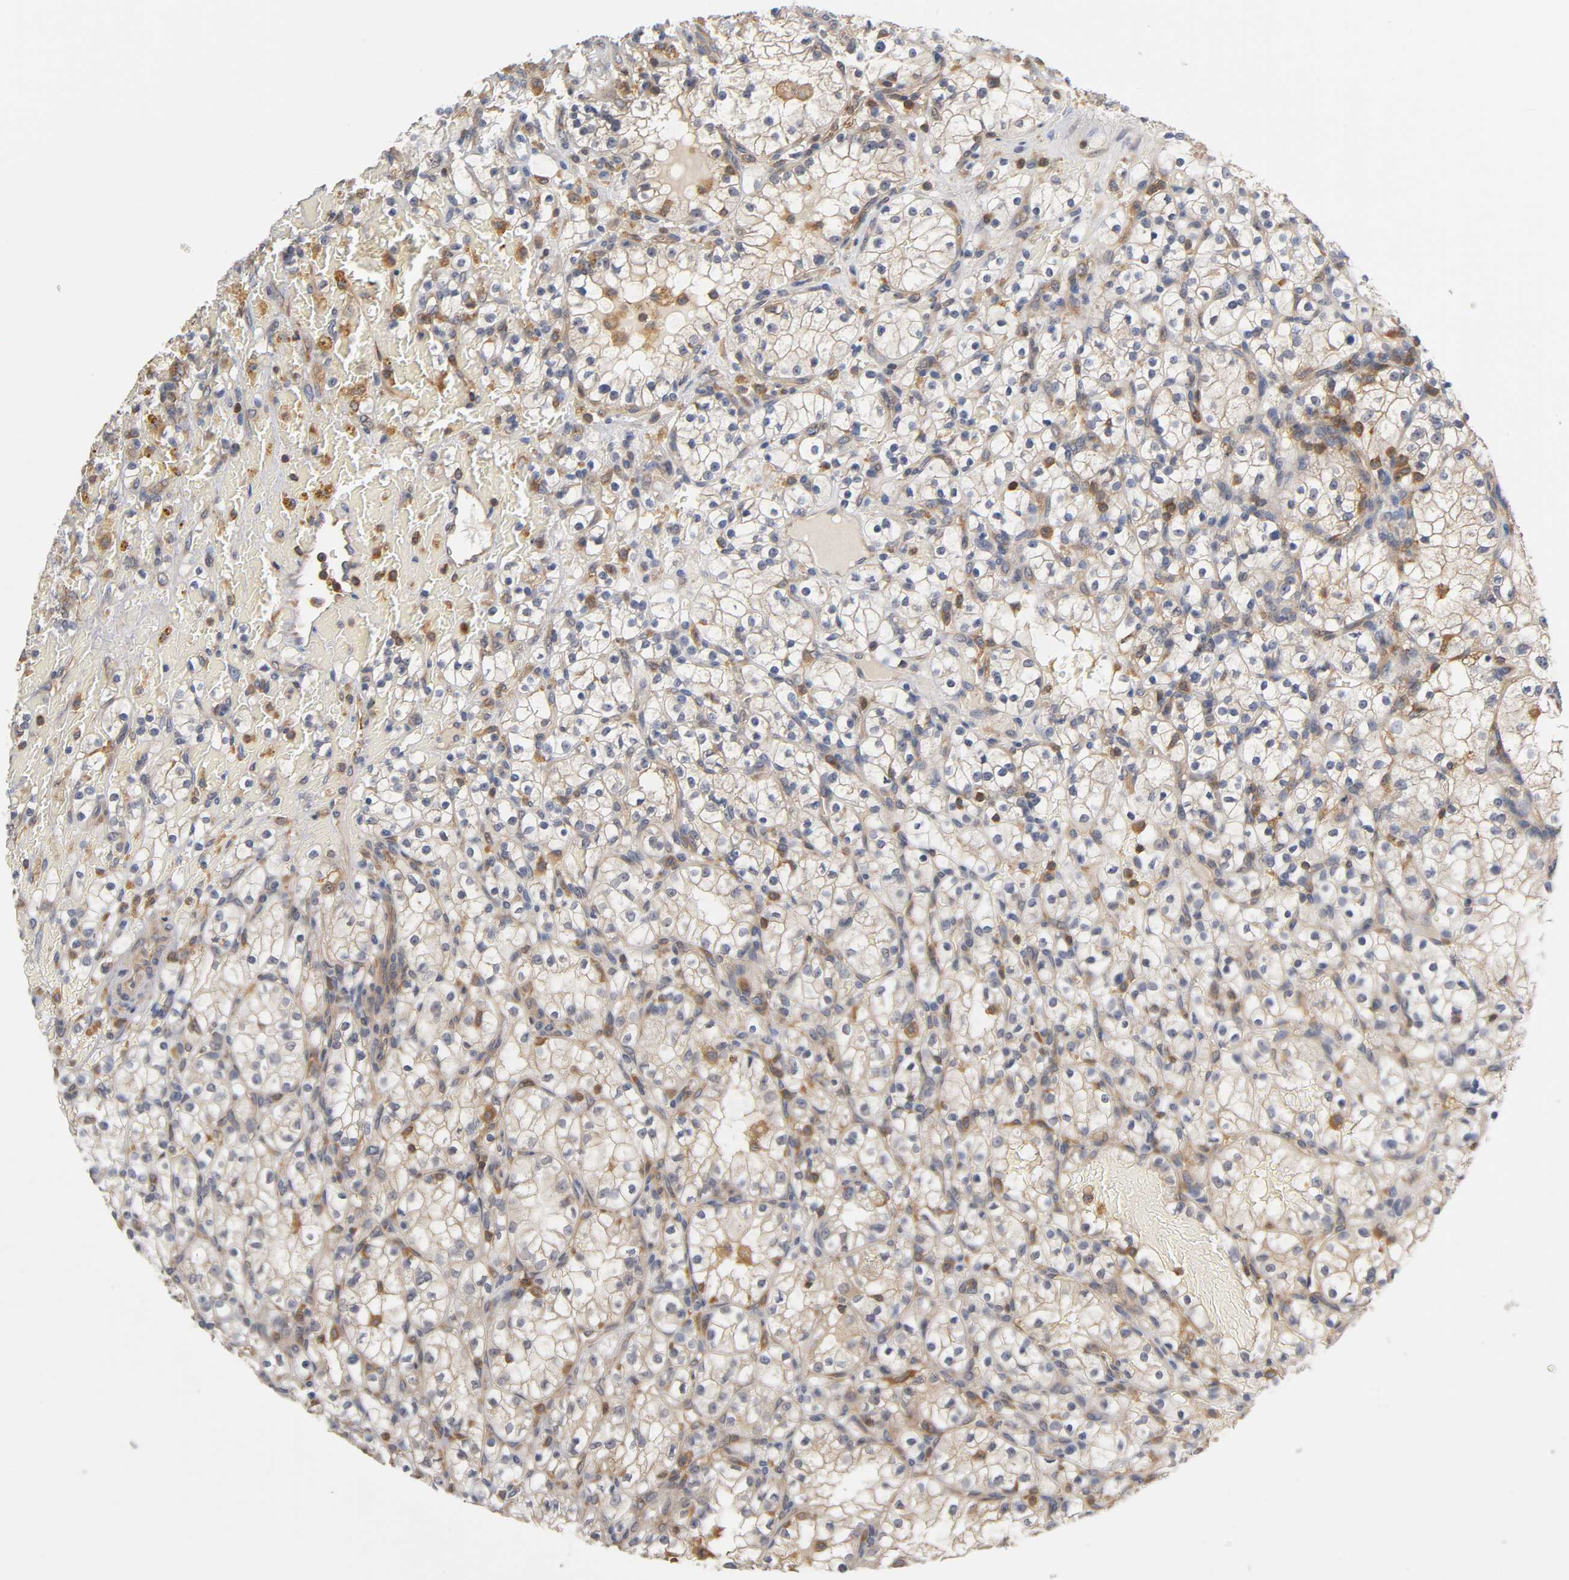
{"staining": {"intensity": "moderate", "quantity": "25%-75%", "location": "cytoplasmic/membranous"}, "tissue": "renal cancer", "cell_type": "Tumor cells", "image_type": "cancer", "snomed": [{"axis": "morphology", "description": "Normal tissue, NOS"}, {"axis": "morphology", "description": "Adenocarcinoma, NOS"}, {"axis": "topography", "description": "Kidney"}], "caption": "Tumor cells demonstrate moderate cytoplasmic/membranous expression in approximately 25%-75% of cells in renal cancer (adenocarcinoma).", "gene": "ACTR2", "patient": {"sex": "female", "age": 55}}